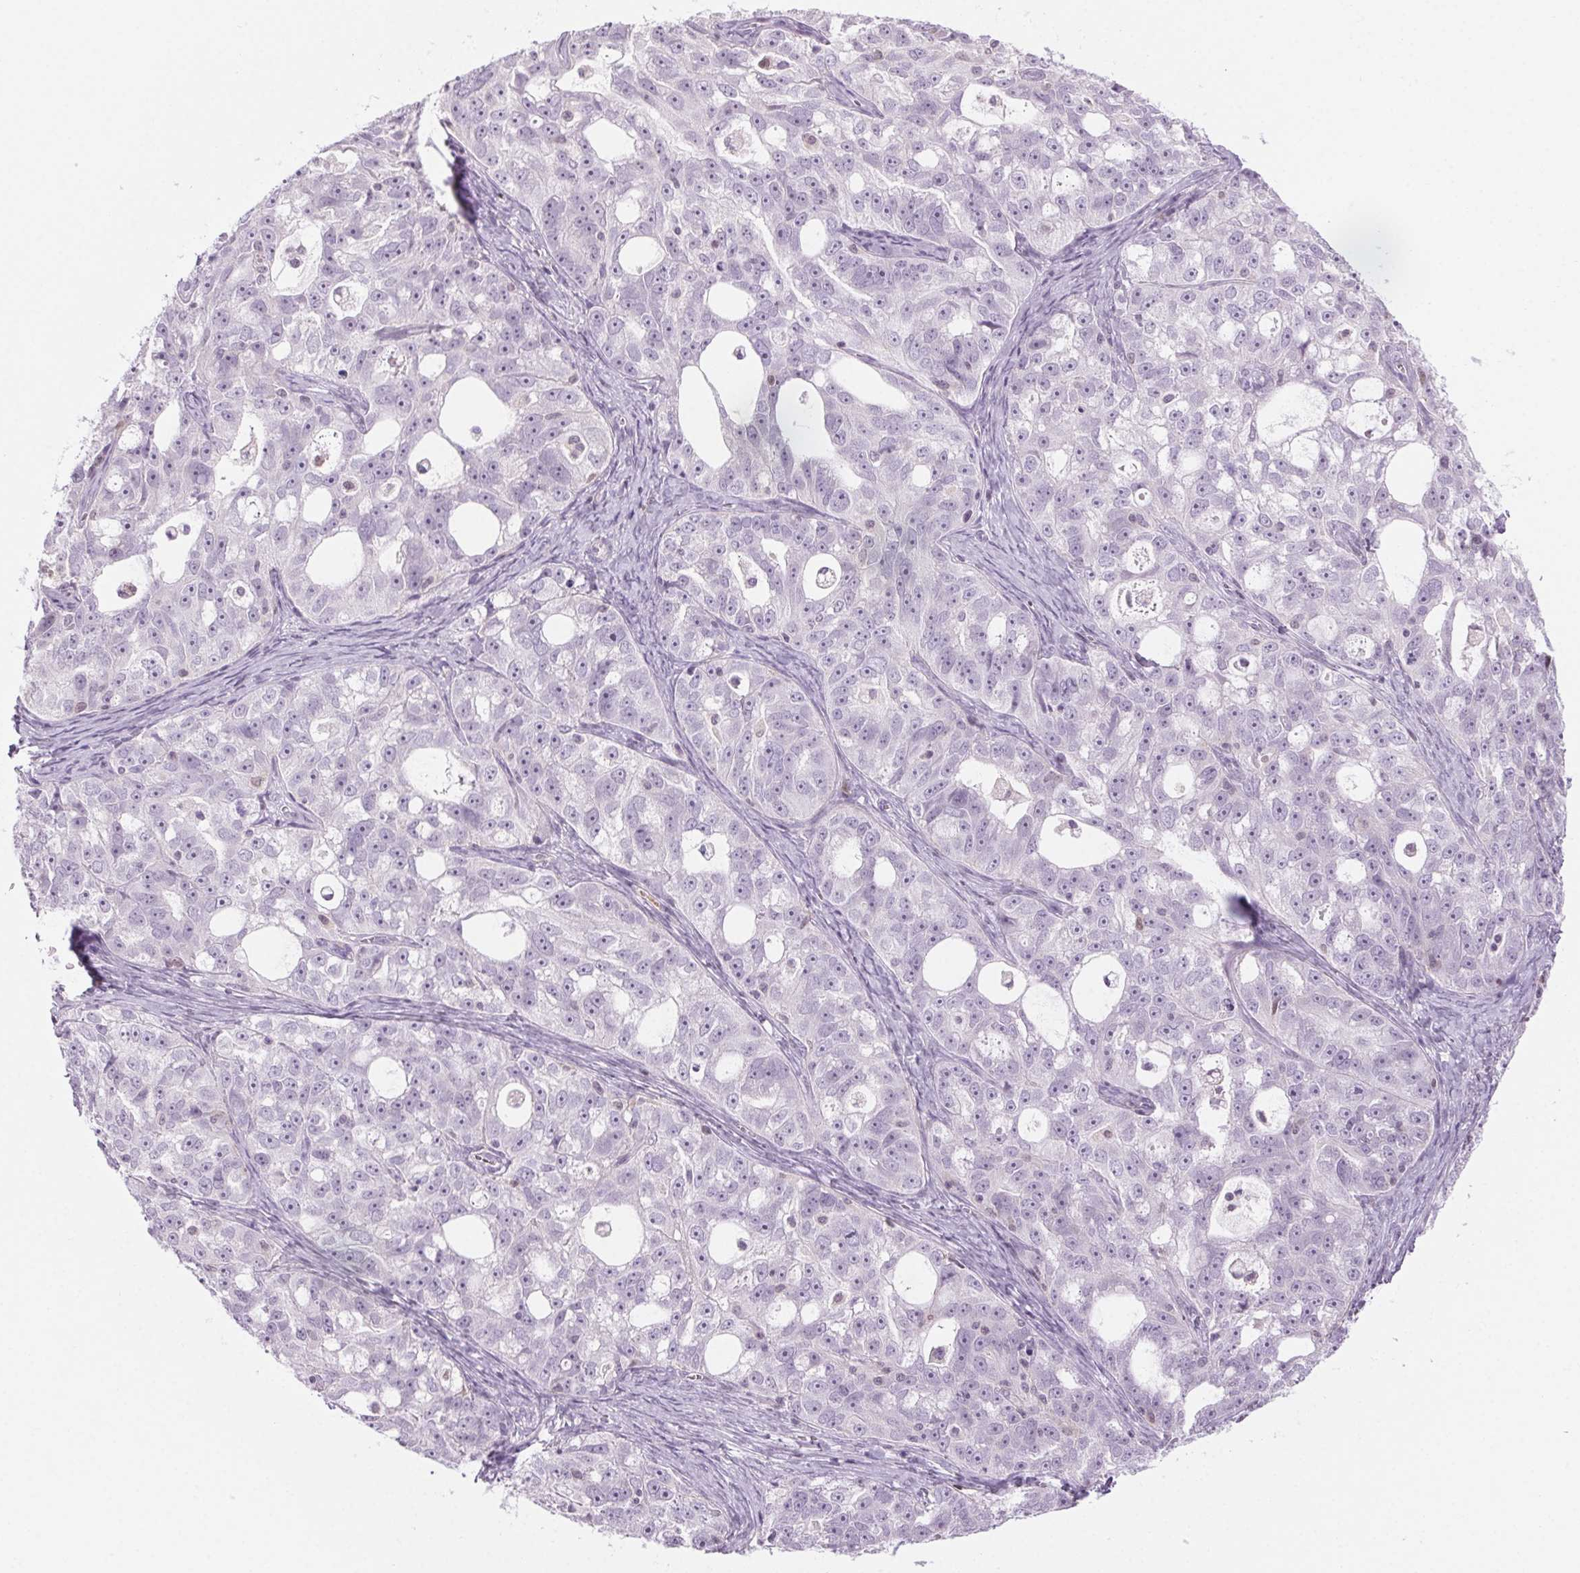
{"staining": {"intensity": "negative", "quantity": "none", "location": "none"}, "tissue": "ovarian cancer", "cell_type": "Tumor cells", "image_type": "cancer", "snomed": [{"axis": "morphology", "description": "Cystadenocarcinoma, serous, NOS"}, {"axis": "topography", "description": "Ovary"}], "caption": "There is no significant positivity in tumor cells of ovarian cancer (serous cystadenocarcinoma).", "gene": "SLC6A19", "patient": {"sex": "female", "age": 51}}